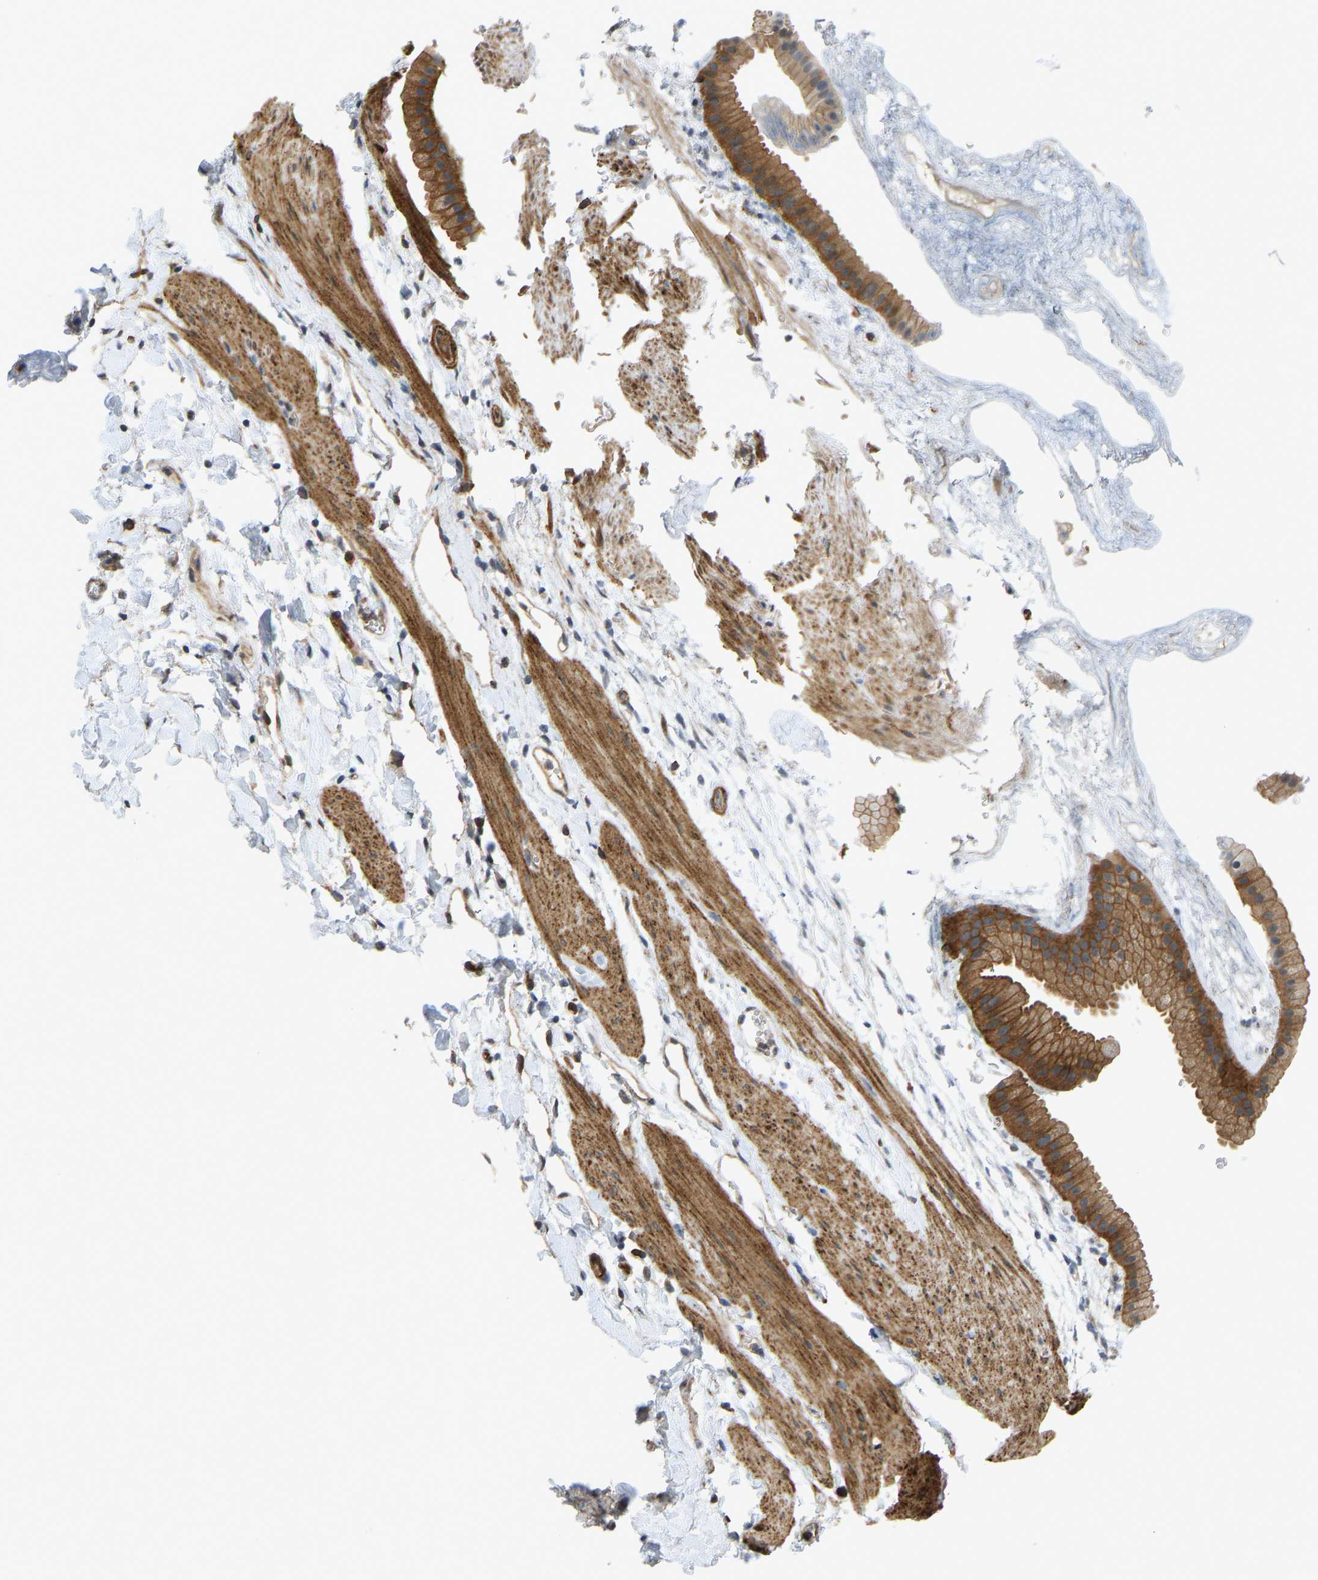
{"staining": {"intensity": "moderate", "quantity": ">75%", "location": "cytoplasmic/membranous"}, "tissue": "gallbladder", "cell_type": "Glandular cells", "image_type": "normal", "snomed": [{"axis": "morphology", "description": "Normal tissue, NOS"}, {"axis": "topography", "description": "Gallbladder"}], "caption": "IHC (DAB) staining of normal gallbladder demonstrates moderate cytoplasmic/membranous protein expression in approximately >75% of glandular cells. Nuclei are stained in blue.", "gene": "KIAA1671", "patient": {"sex": "female", "age": 64}}